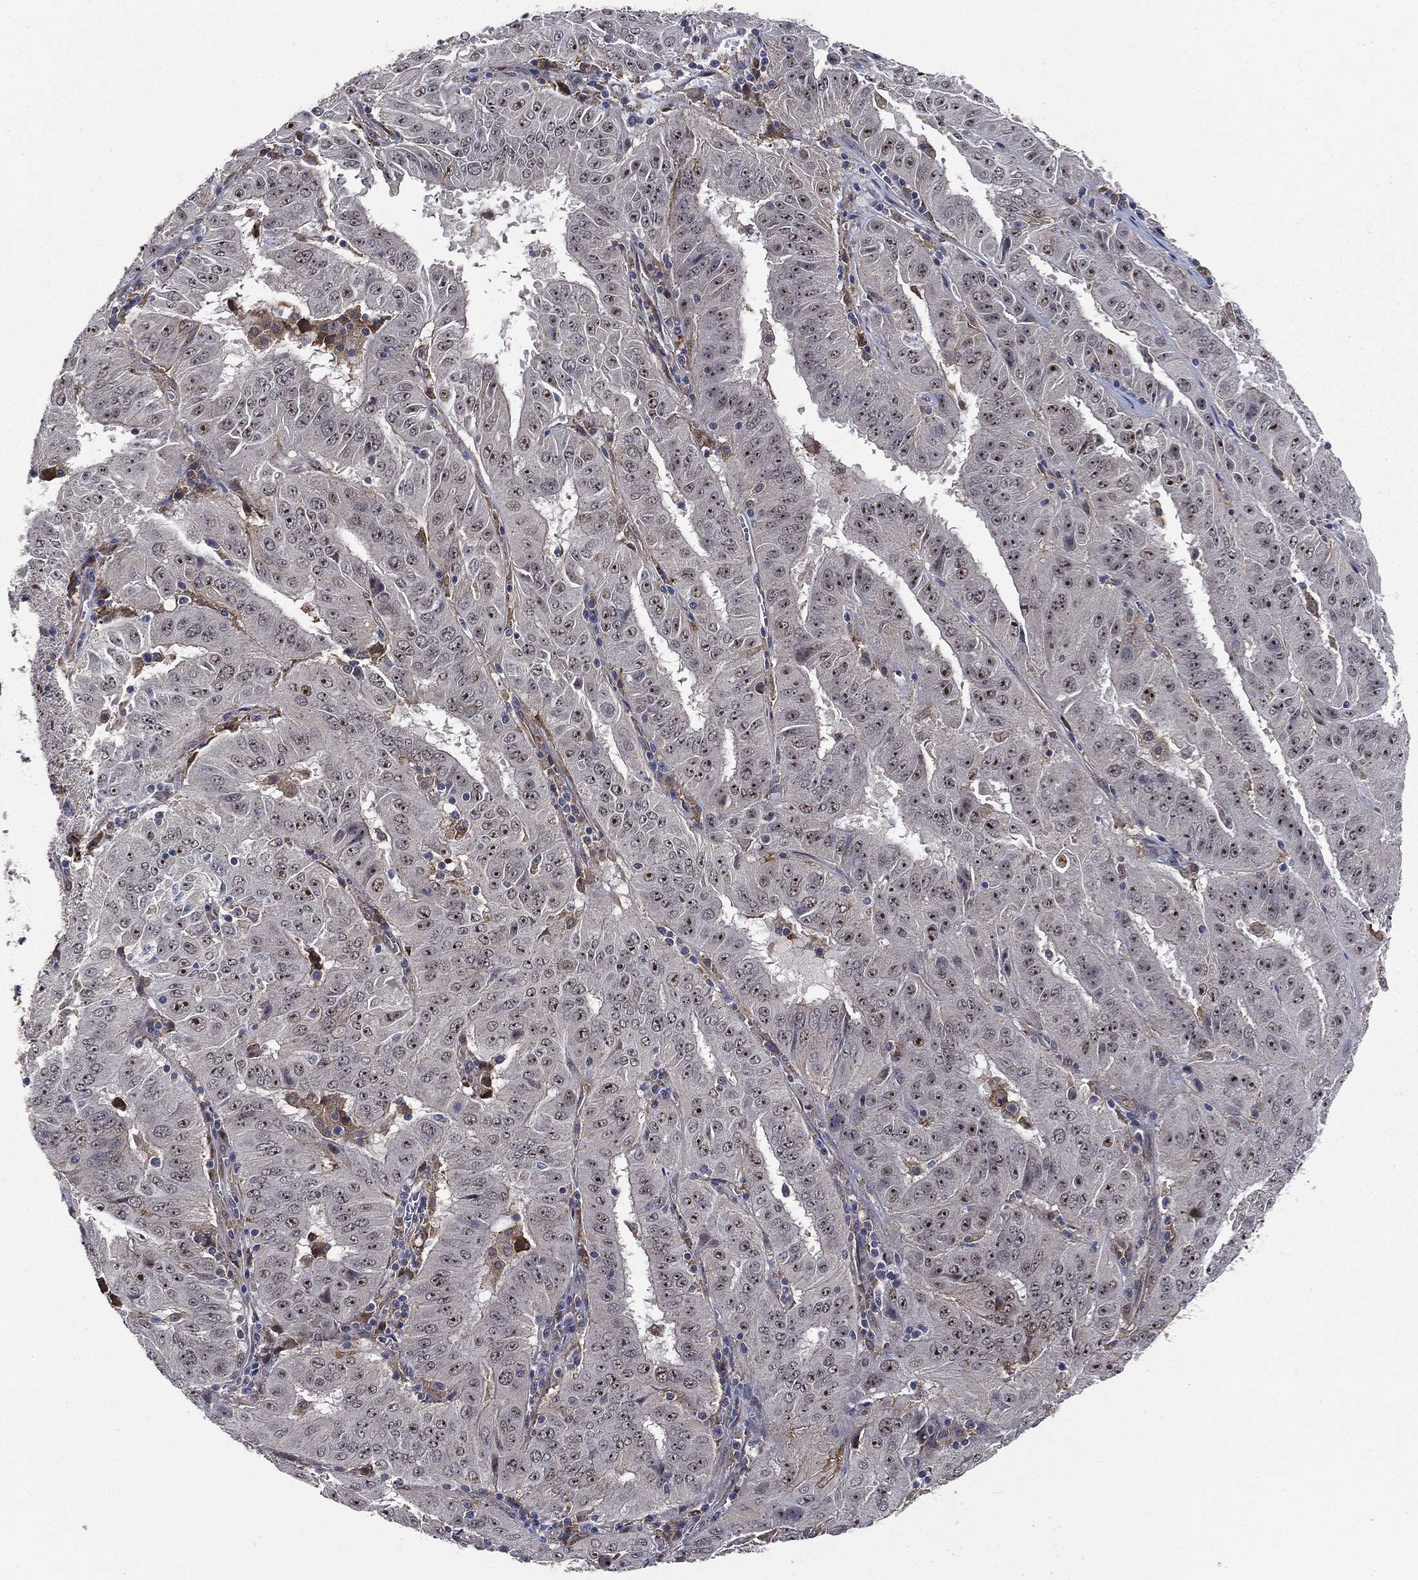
{"staining": {"intensity": "moderate", "quantity": ">75%", "location": "nuclear"}, "tissue": "pancreatic cancer", "cell_type": "Tumor cells", "image_type": "cancer", "snomed": [{"axis": "morphology", "description": "Adenocarcinoma, NOS"}, {"axis": "topography", "description": "Pancreas"}], "caption": "Protein expression by IHC exhibits moderate nuclear positivity in about >75% of tumor cells in pancreatic cancer (adenocarcinoma).", "gene": "TRMT1L", "patient": {"sex": "male", "age": 63}}